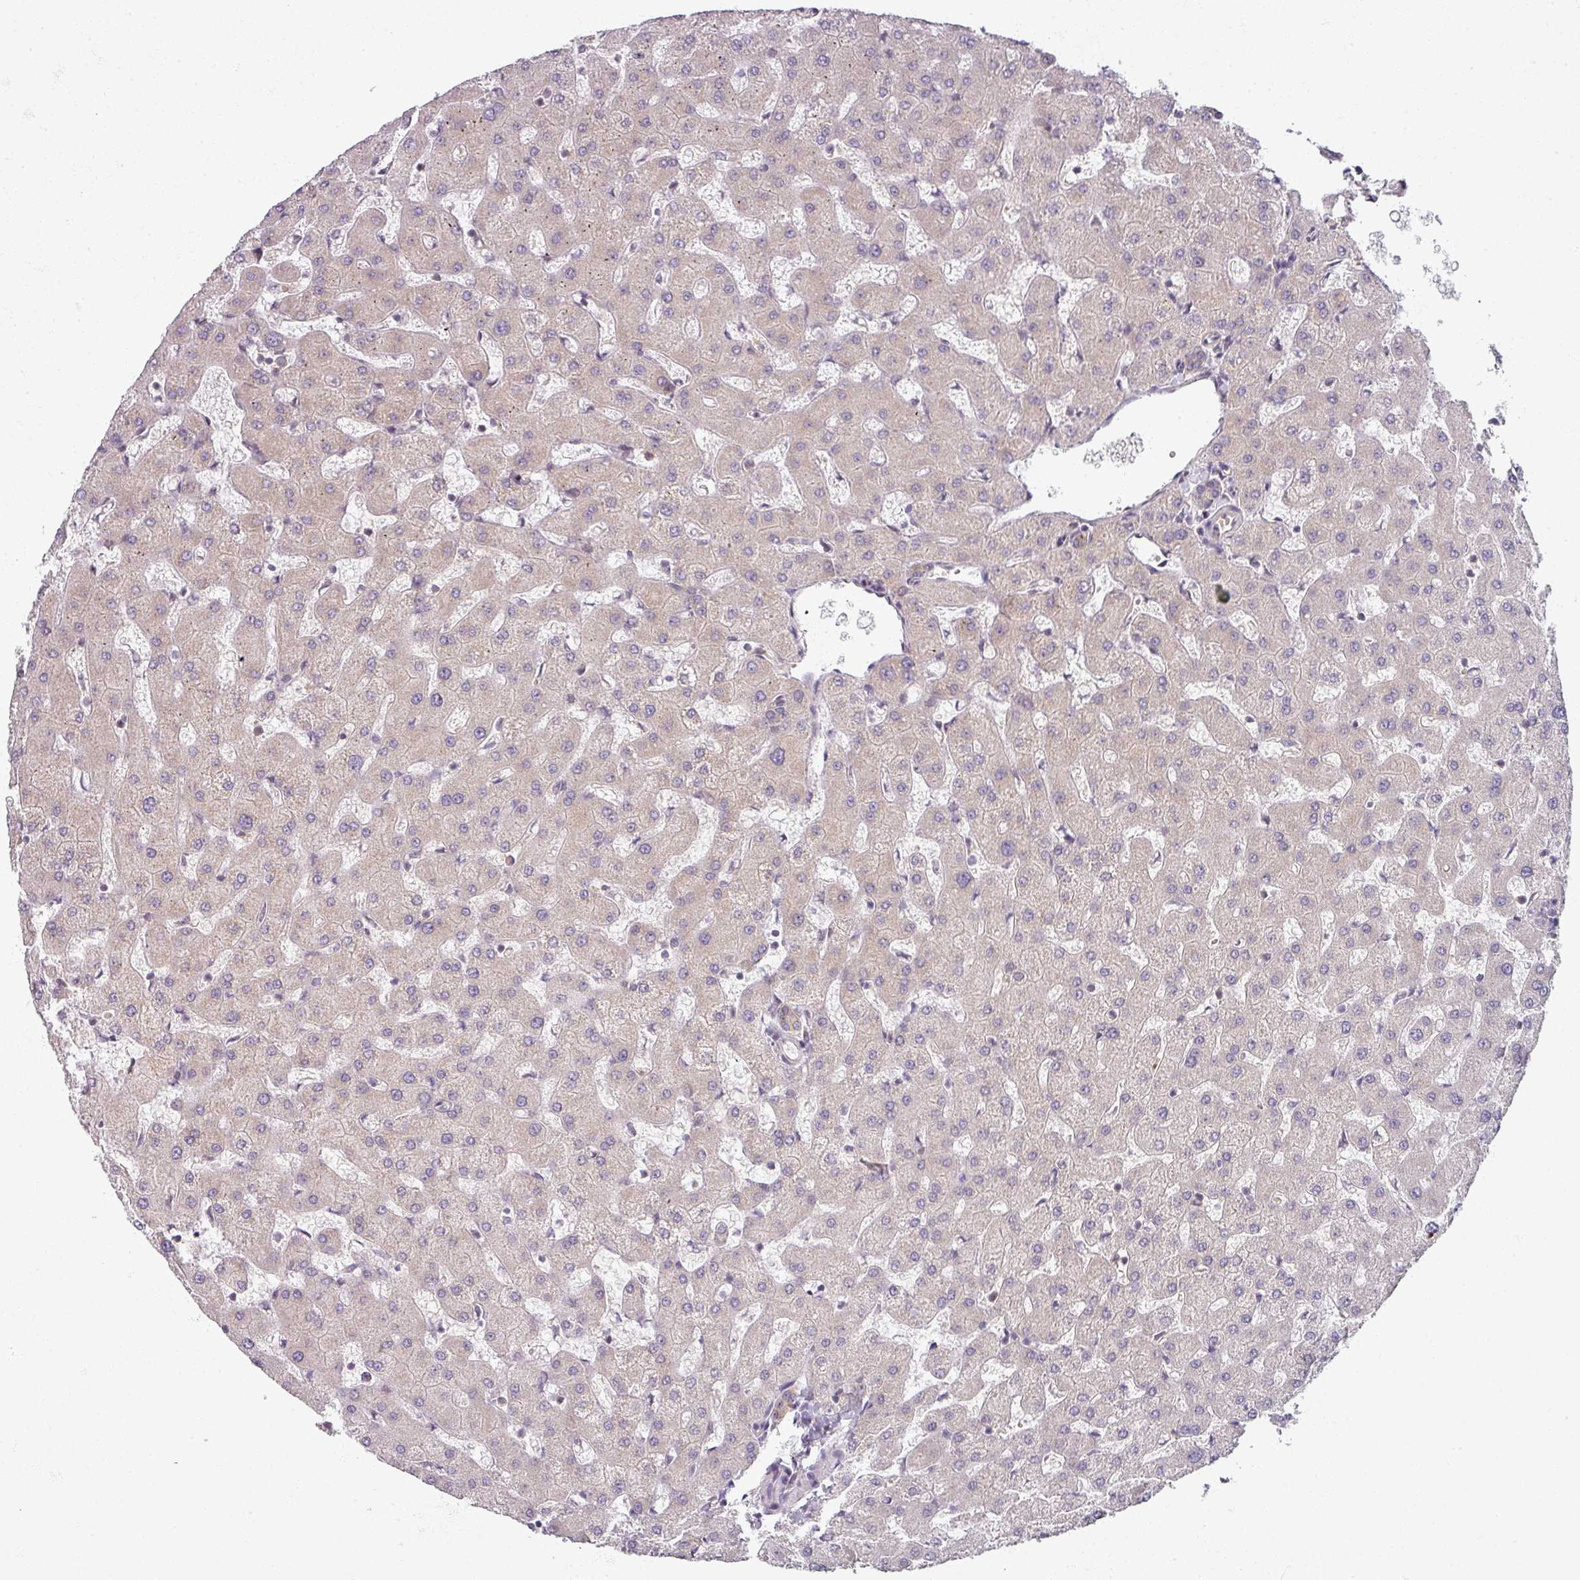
{"staining": {"intensity": "moderate", "quantity": "25%-75%", "location": "cytoplasmic/membranous"}, "tissue": "liver", "cell_type": "Cholangiocytes", "image_type": "normal", "snomed": [{"axis": "morphology", "description": "Normal tissue, NOS"}, {"axis": "topography", "description": "Liver"}], "caption": "Protein staining of benign liver demonstrates moderate cytoplasmic/membranous staining in approximately 25%-75% of cholangiocytes.", "gene": "AGPAT4", "patient": {"sex": "female", "age": 63}}